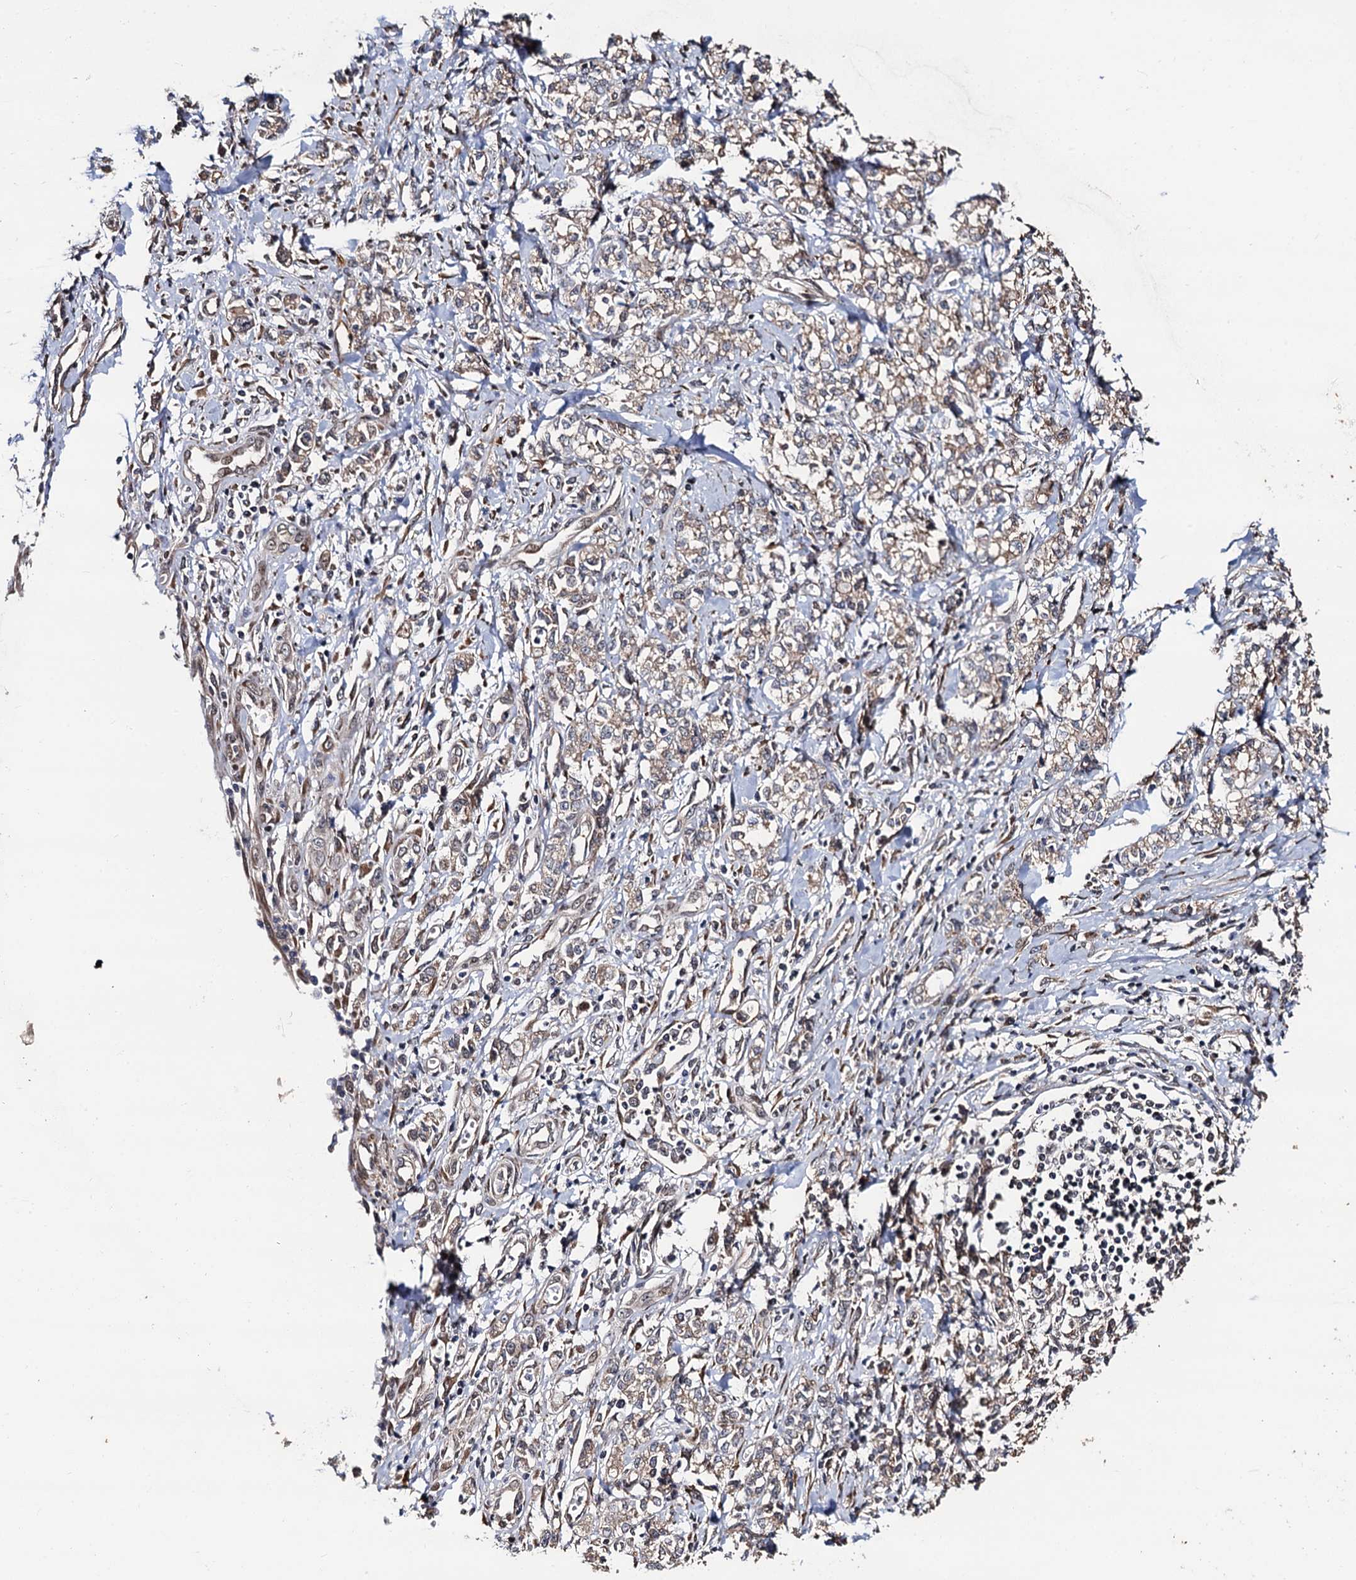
{"staining": {"intensity": "weak", "quantity": ">75%", "location": "cytoplasmic/membranous"}, "tissue": "stomach cancer", "cell_type": "Tumor cells", "image_type": "cancer", "snomed": [{"axis": "morphology", "description": "Adenocarcinoma, NOS"}, {"axis": "topography", "description": "Stomach"}], "caption": "Stomach cancer stained with DAB IHC exhibits low levels of weak cytoplasmic/membranous expression in about >75% of tumor cells. (DAB (3,3'-diaminobenzidine) IHC with brightfield microscopy, high magnification).", "gene": "LRRC63", "patient": {"sex": "female", "age": 76}}